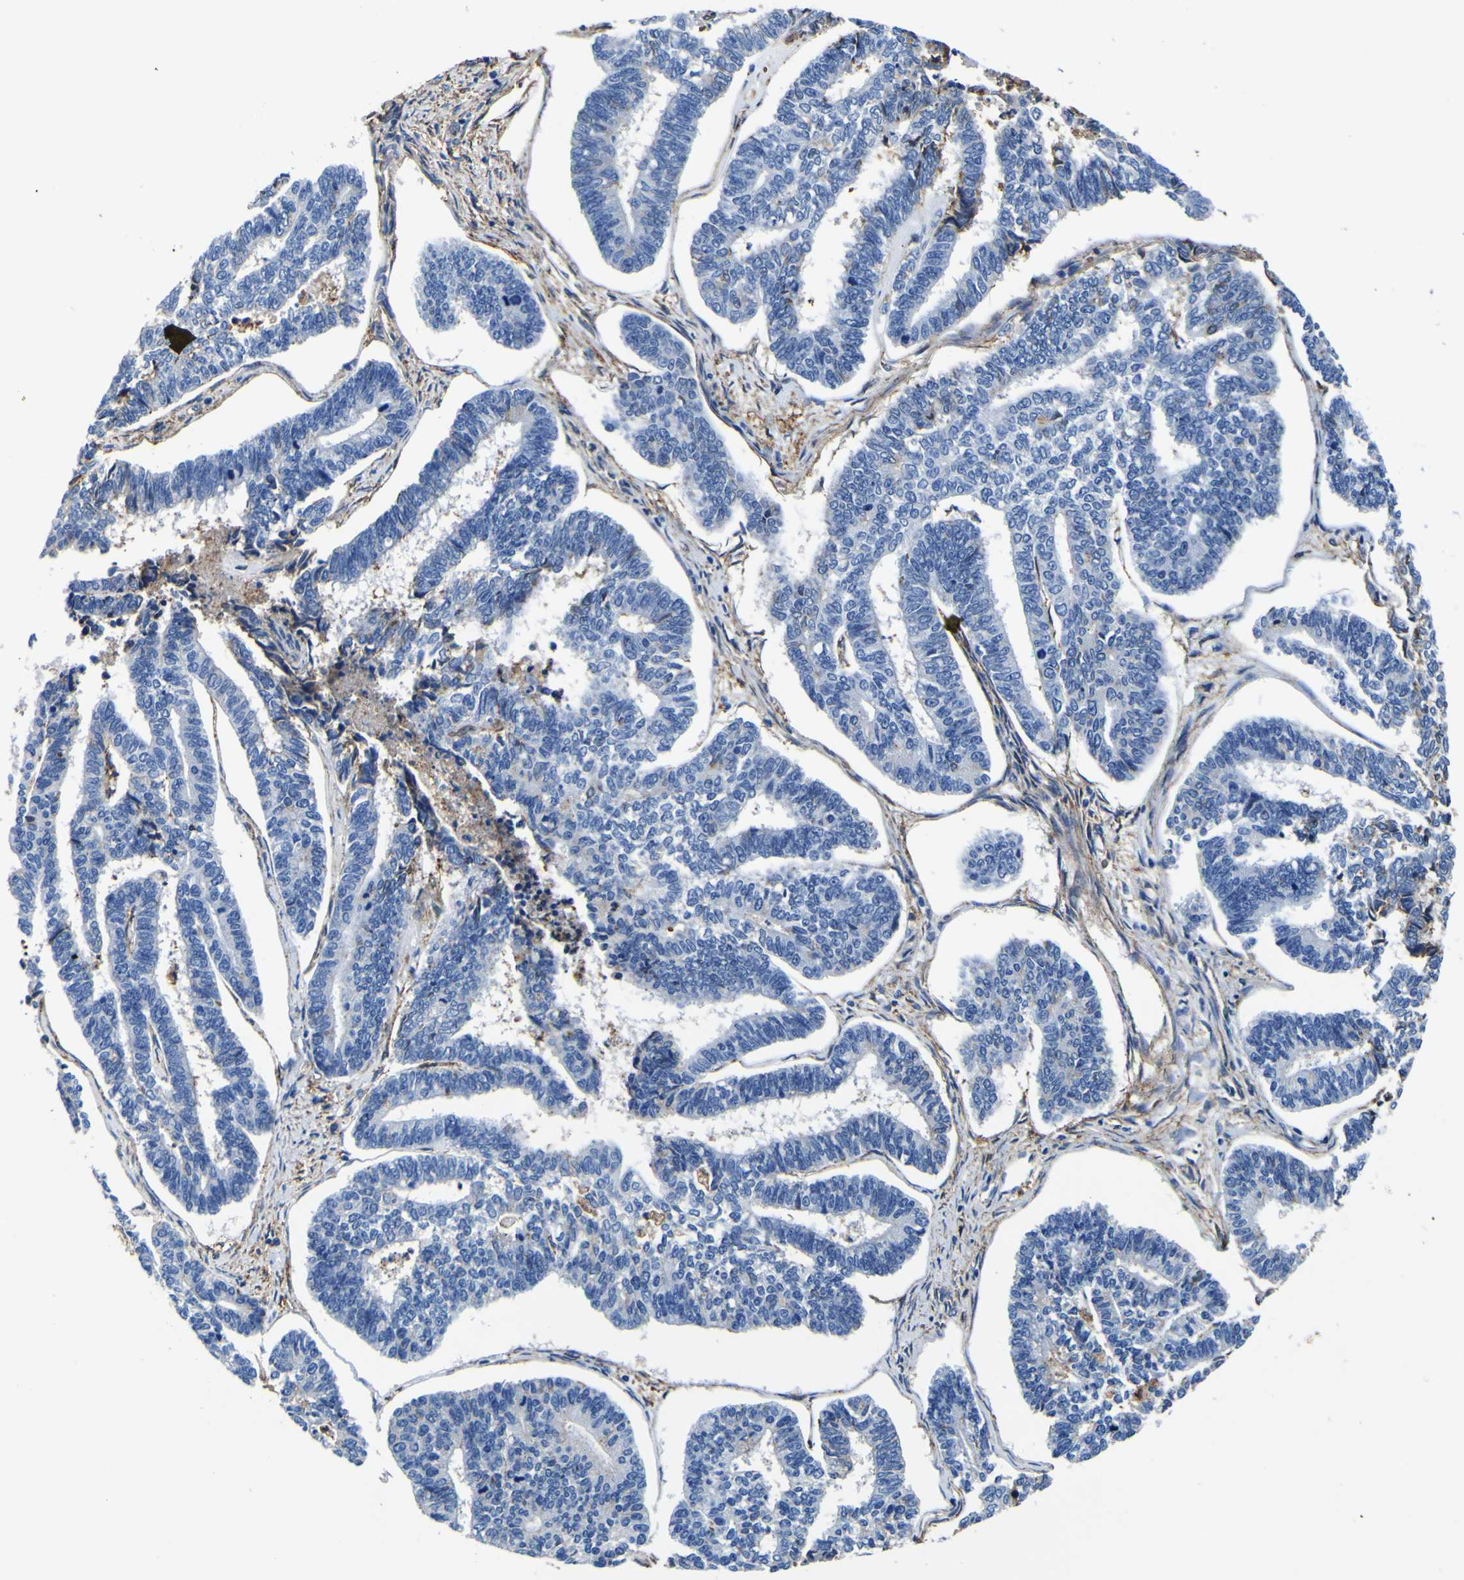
{"staining": {"intensity": "negative", "quantity": "none", "location": "none"}, "tissue": "endometrial cancer", "cell_type": "Tumor cells", "image_type": "cancer", "snomed": [{"axis": "morphology", "description": "Adenocarcinoma, NOS"}, {"axis": "topography", "description": "Endometrium"}], "caption": "Tumor cells are negative for brown protein staining in adenocarcinoma (endometrial).", "gene": "PXDN", "patient": {"sex": "female", "age": 70}}